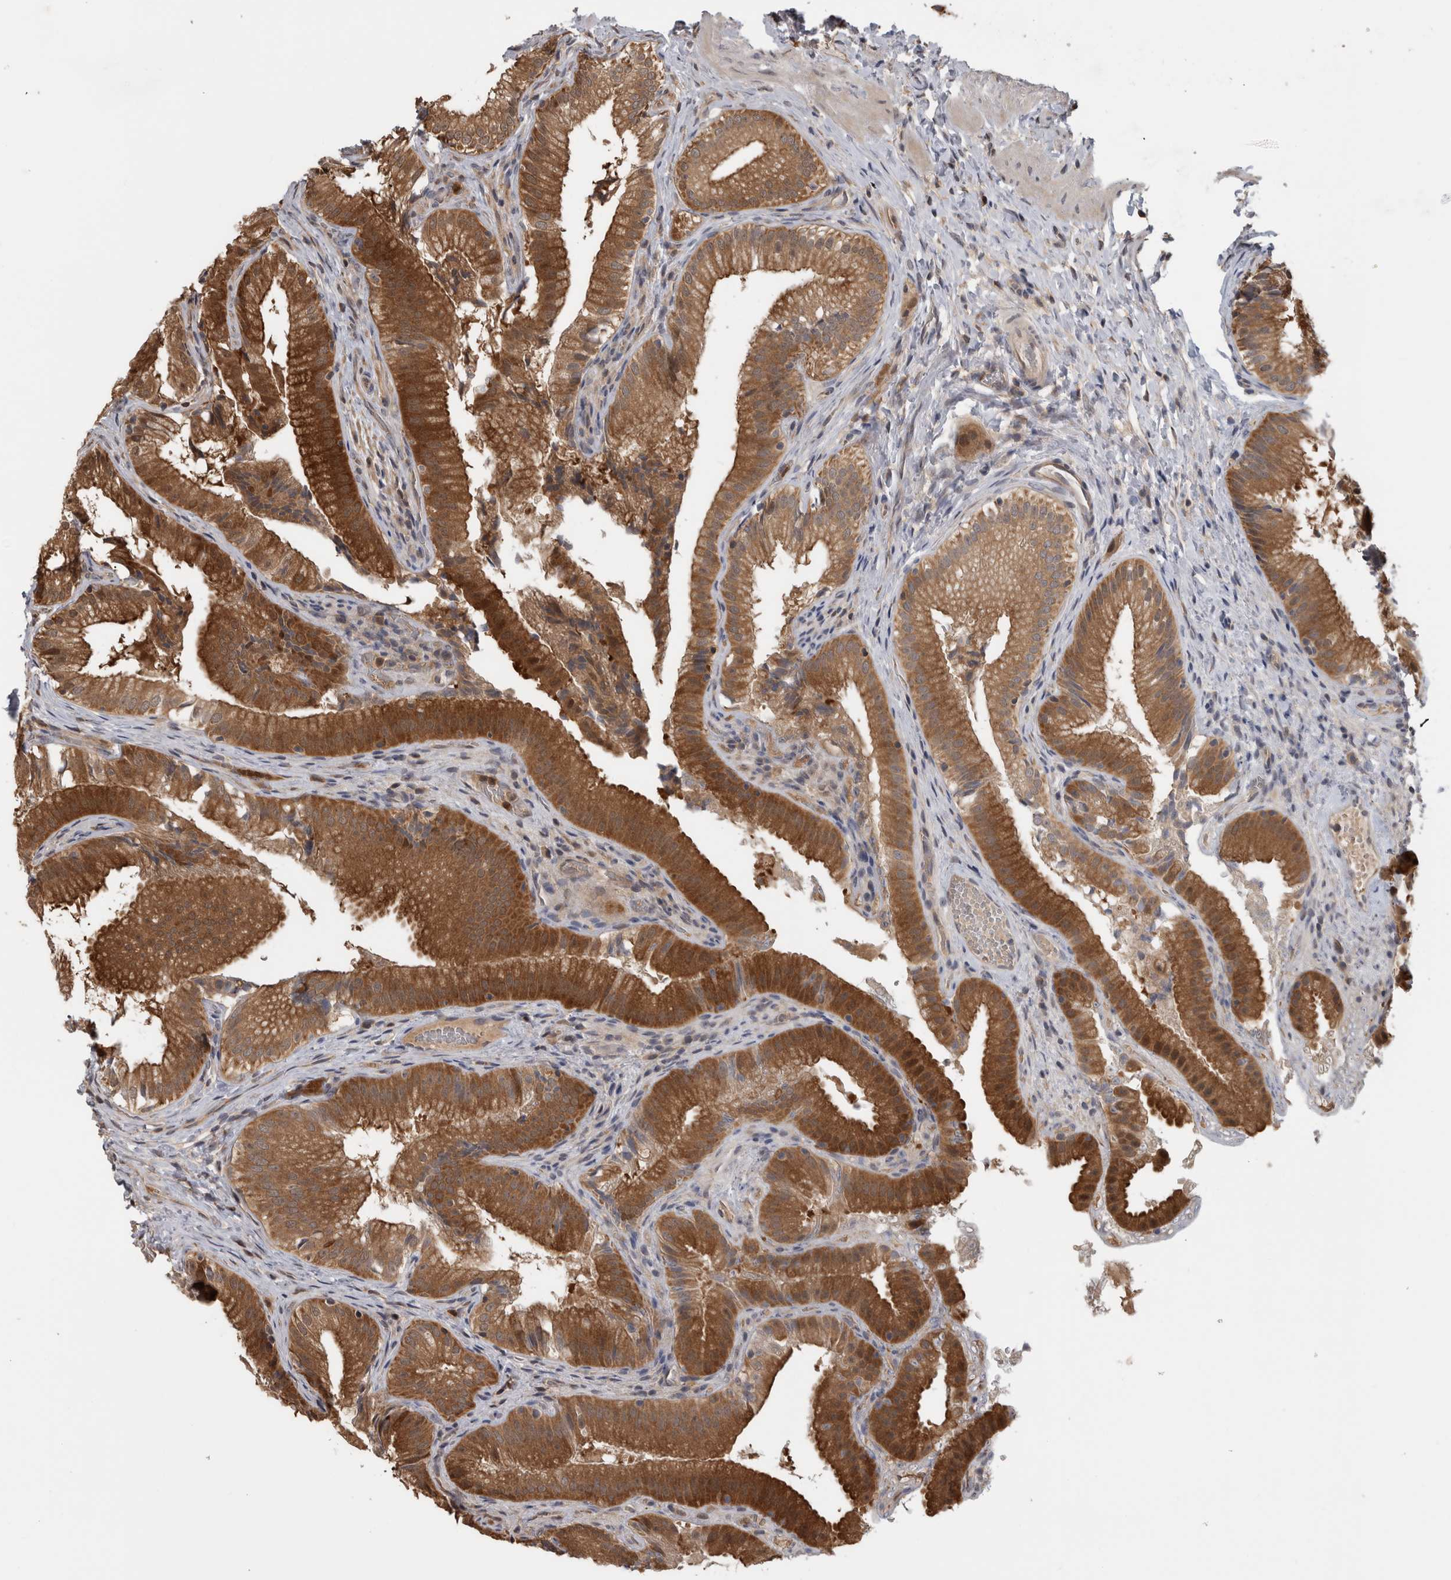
{"staining": {"intensity": "strong", "quantity": ">75%", "location": "cytoplasmic/membranous"}, "tissue": "gallbladder", "cell_type": "Glandular cells", "image_type": "normal", "snomed": [{"axis": "morphology", "description": "Normal tissue, NOS"}, {"axis": "topography", "description": "Gallbladder"}], "caption": "Immunohistochemistry of unremarkable human gallbladder demonstrates high levels of strong cytoplasmic/membranous staining in about >75% of glandular cells. (DAB (3,3'-diaminobenzidine) IHC, brown staining for protein, blue staining for nuclei).", "gene": "USH1G", "patient": {"sex": "female", "age": 30}}